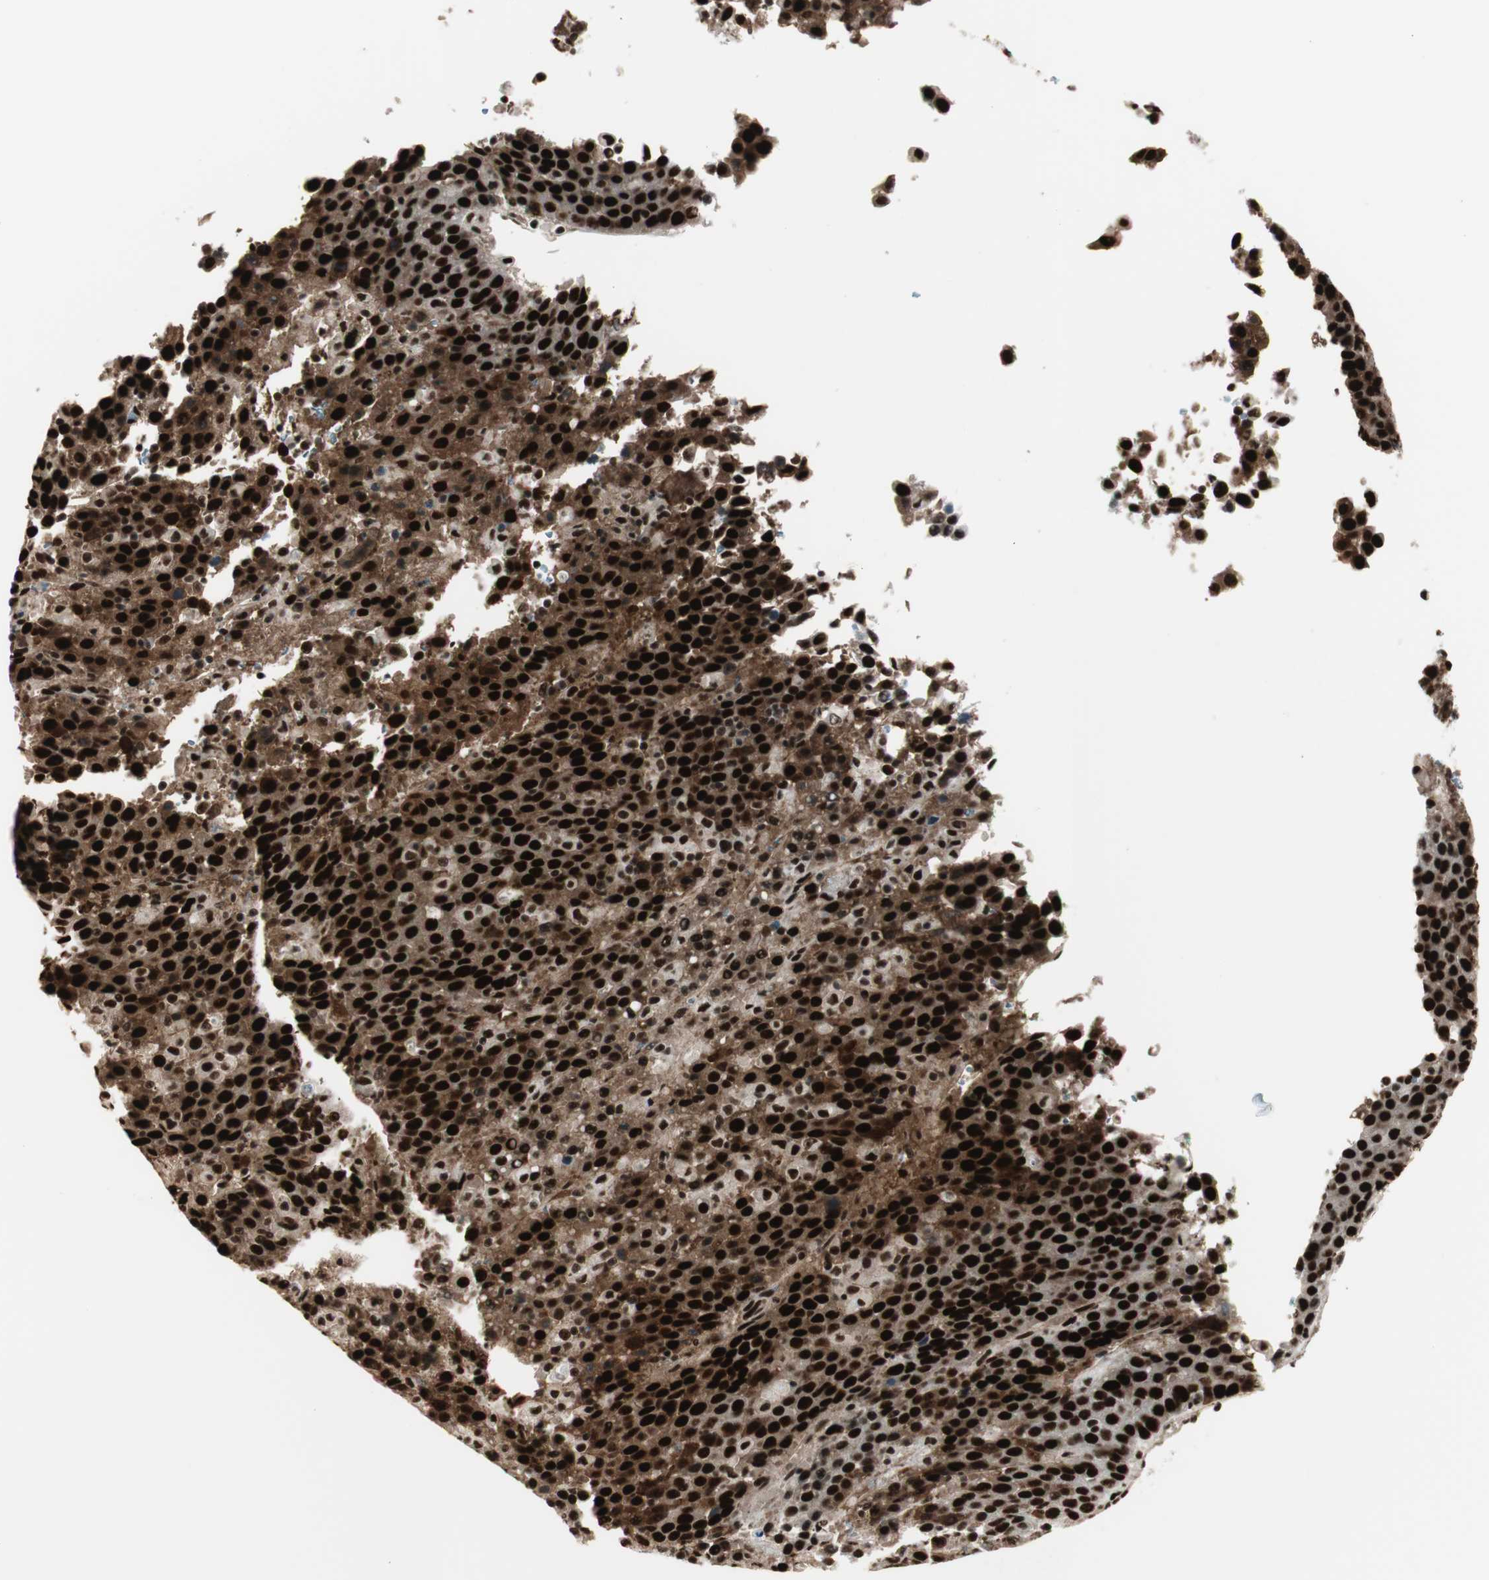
{"staining": {"intensity": "strong", "quantity": ">75%", "location": "nuclear"}, "tissue": "liver cancer", "cell_type": "Tumor cells", "image_type": "cancer", "snomed": [{"axis": "morphology", "description": "Carcinoma, Hepatocellular, NOS"}, {"axis": "topography", "description": "Liver"}], "caption": "High-power microscopy captured an IHC micrograph of liver cancer (hepatocellular carcinoma), revealing strong nuclear positivity in approximately >75% of tumor cells.", "gene": "HEXIM1", "patient": {"sex": "female", "age": 53}}